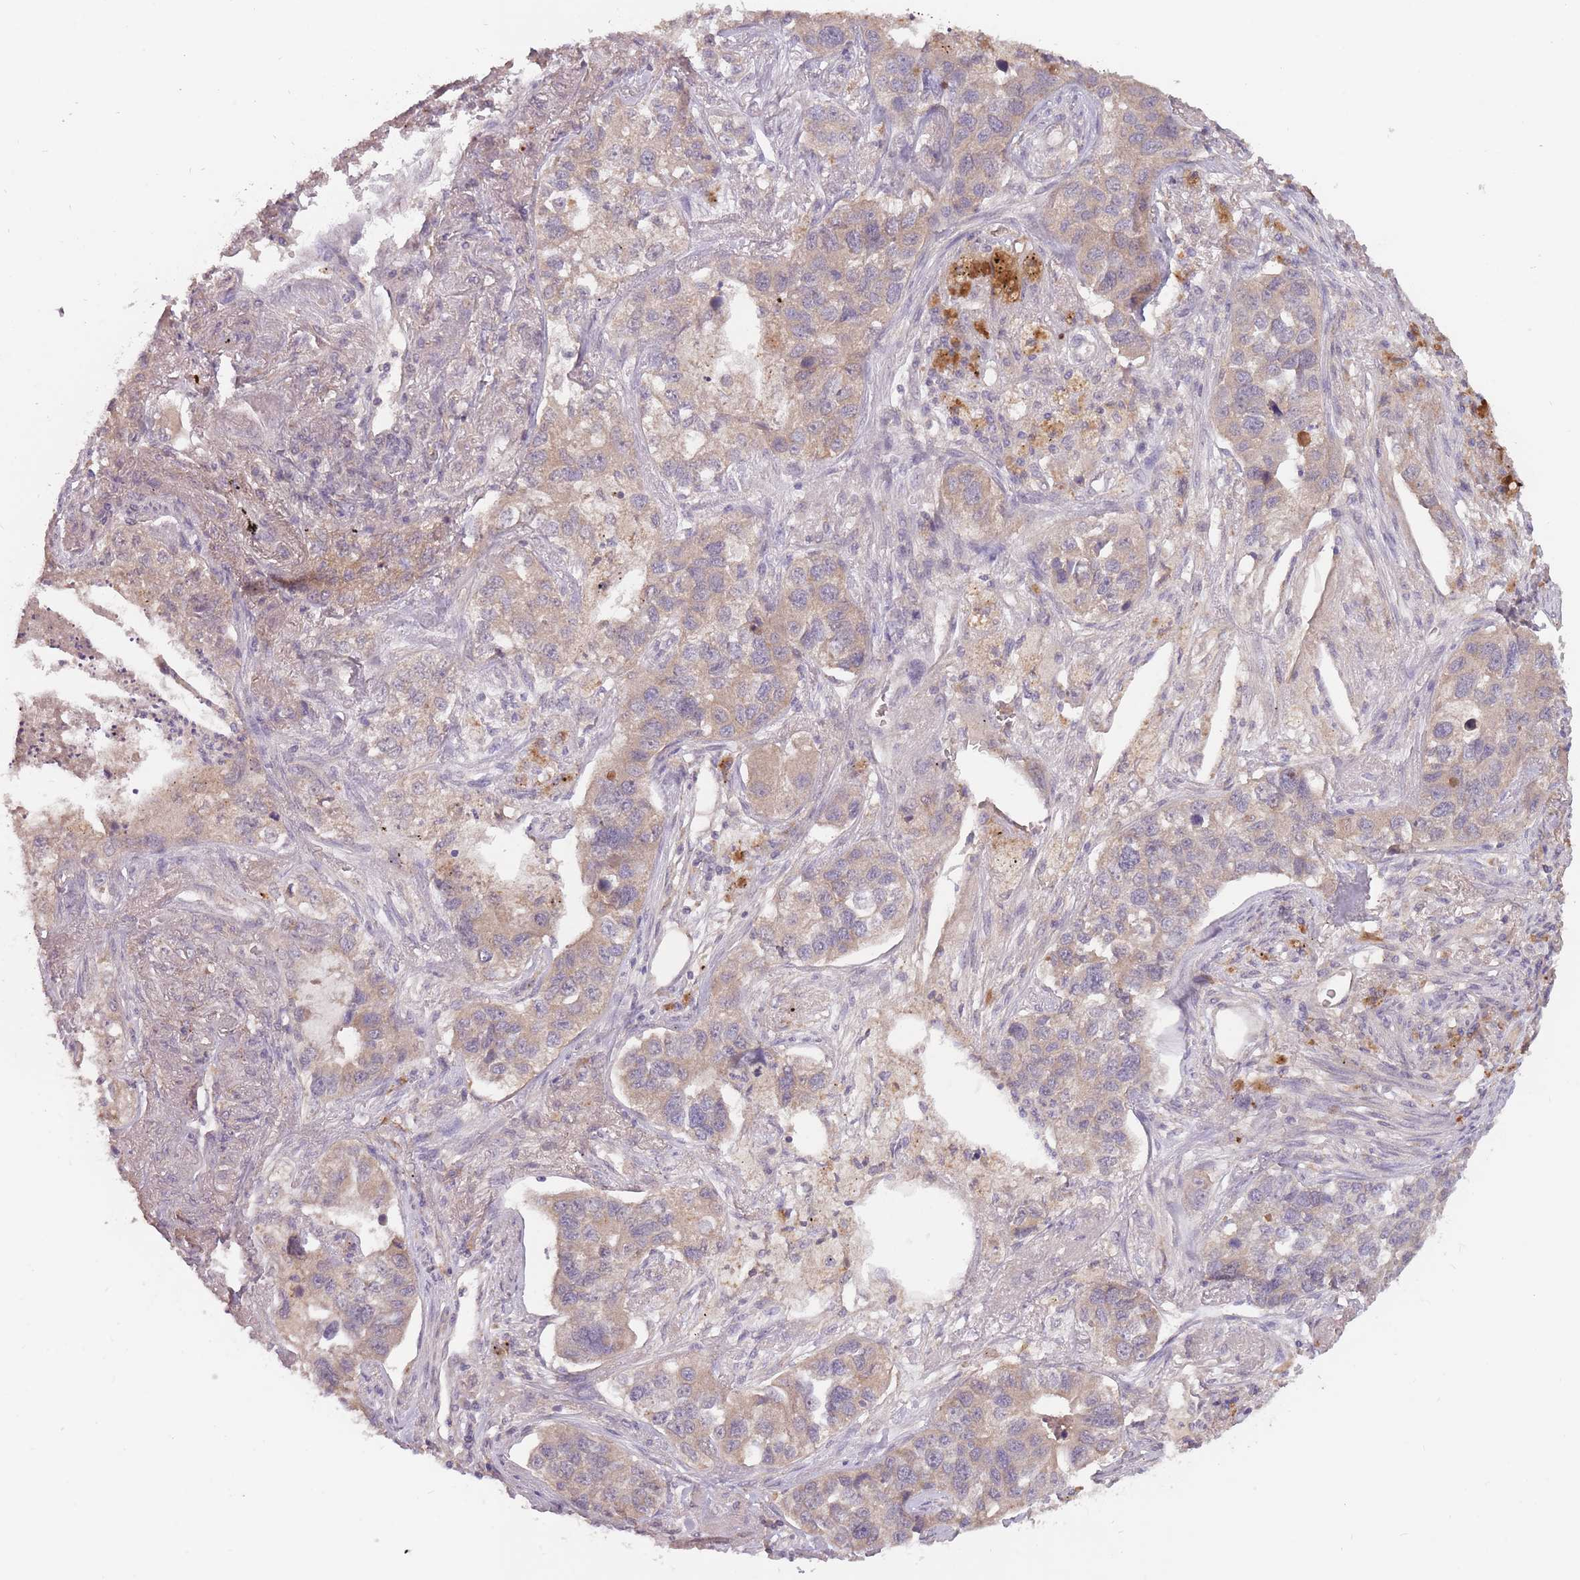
{"staining": {"intensity": "weak", "quantity": "25%-75%", "location": "cytoplasmic/membranous"}, "tissue": "lung cancer", "cell_type": "Tumor cells", "image_type": "cancer", "snomed": [{"axis": "morphology", "description": "Adenocarcinoma, NOS"}, {"axis": "topography", "description": "Lung"}], "caption": "An image showing weak cytoplasmic/membranous positivity in approximately 25%-75% of tumor cells in lung cancer (adenocarcinoma), as visualized by brown immunohistochemical staining.", "gene": "LRATD2", "patient": {"sex": "male", "age": 49}}